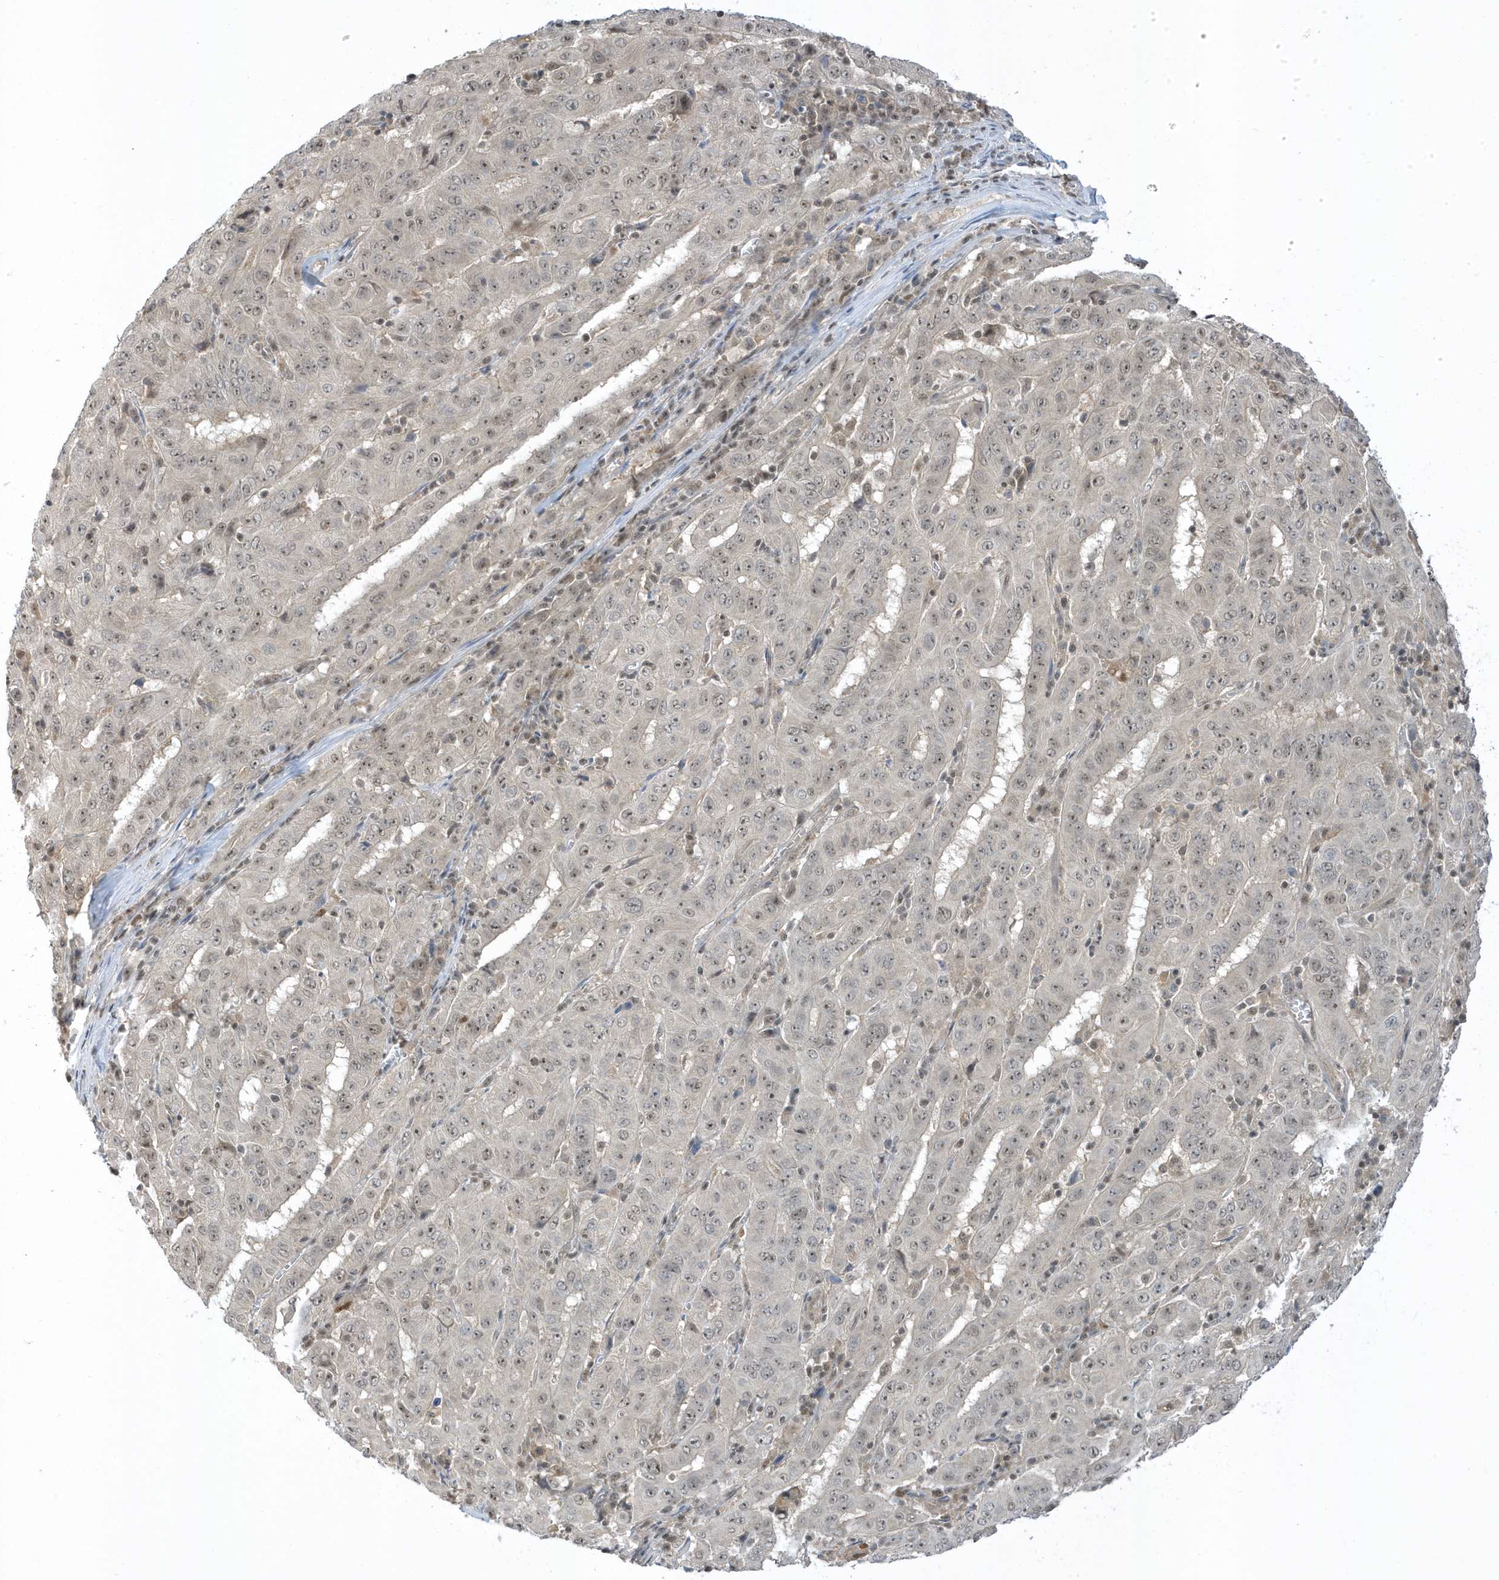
{"staining": {"intensity": "weak", "quantity": "25%-75%", "location": "nuclear"}, "tissue": "pancreatic cancer", "cell_type": "Tumor cells", "image_type": "cancer", "snomed": [{"axis": "morphology", "description": "Adenocarcinoma, NOS"}, {"axis": "topography", "description": "Pancreas"}], "caption": "Weak nuclear staining for a protein is appreciated in about 25%-75% of tumor cells of pancreatic cancer (adenocarcinoma) using IHC.", "gene": "ZNF740", "patient": {"sex": "male", "age": 63}}